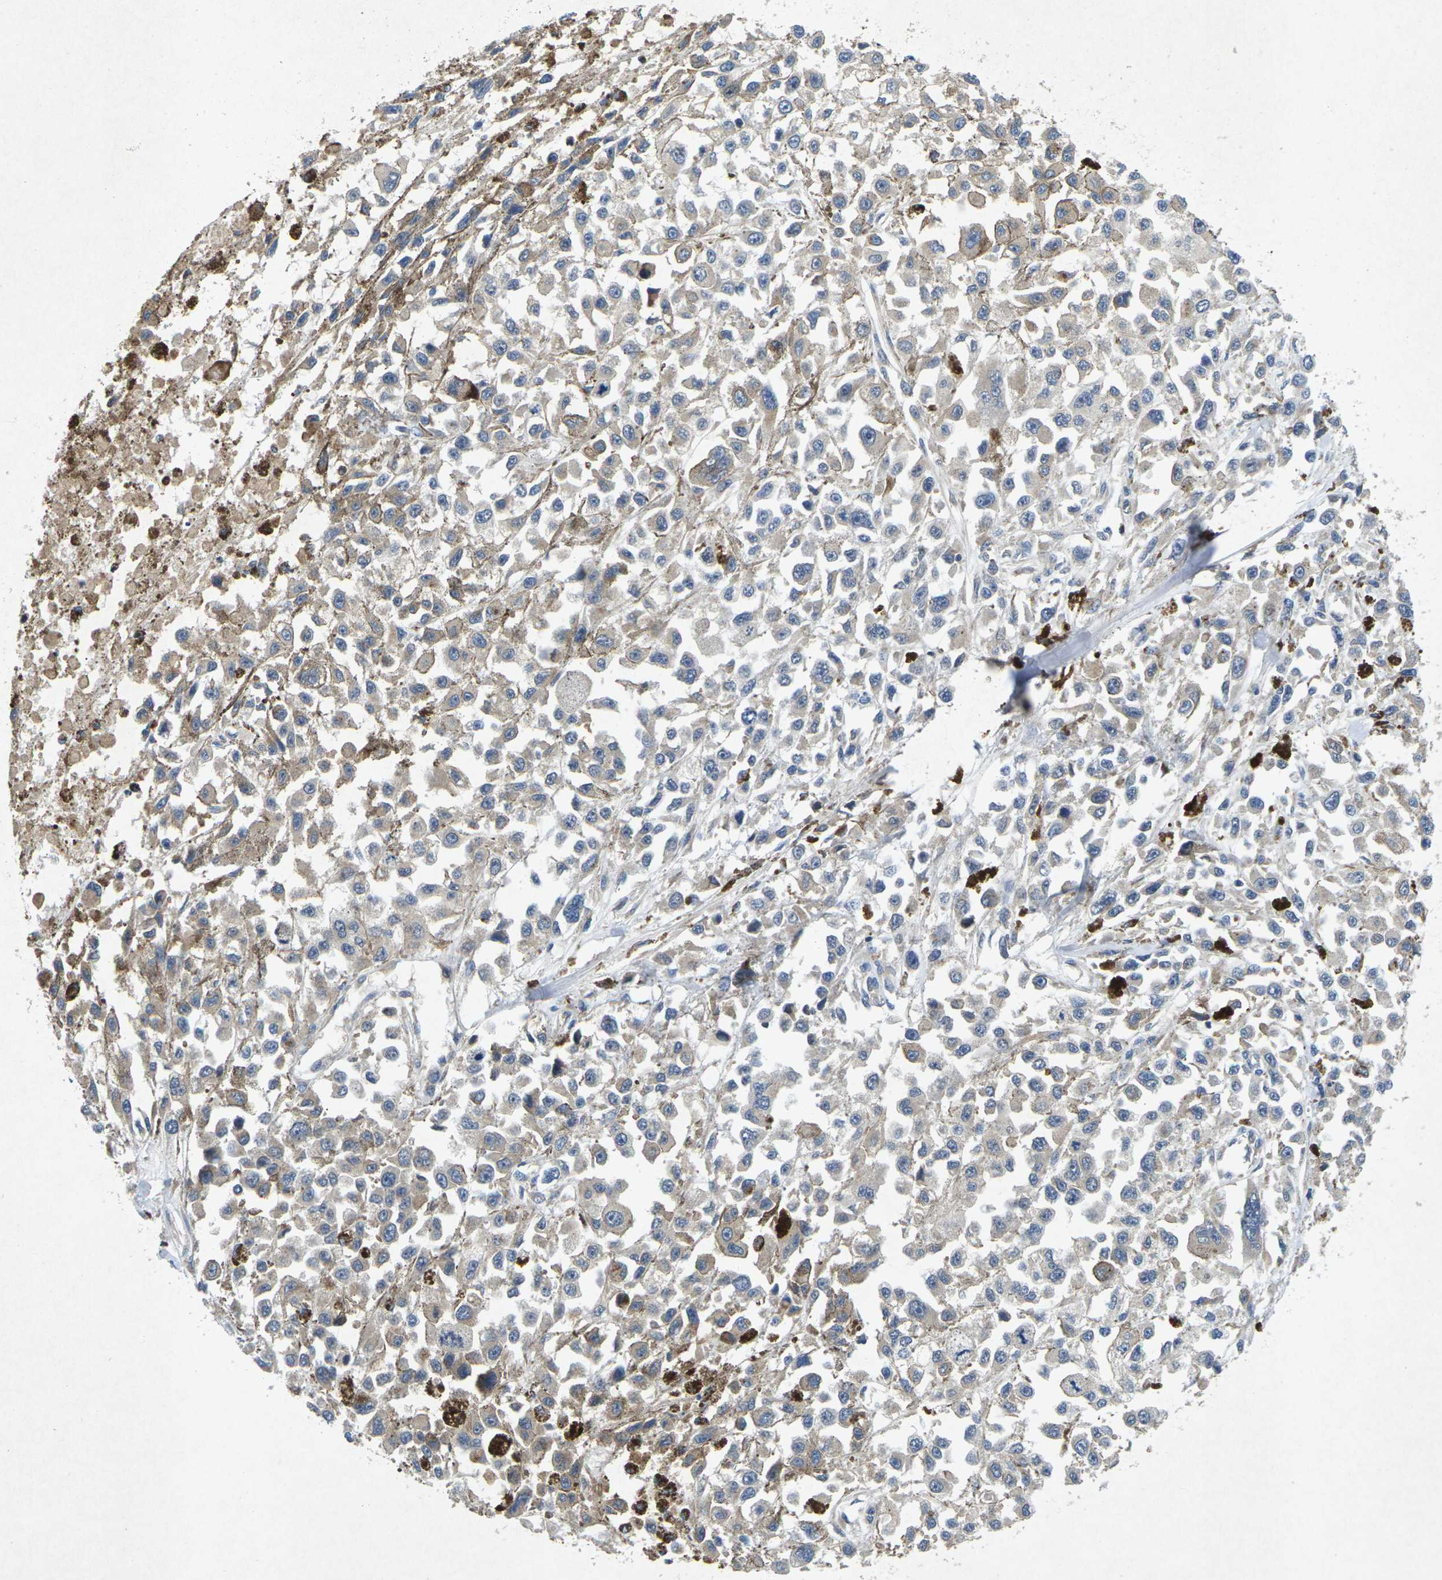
{"staining": {"intensity": "negative", "quantity": "none", "location": "none"}, "tissue": "melanoma", "cell_type": "Tumor cells", "image_type": "cancer", "snomed": [{"axis": "morphology", "description": "Malignant melanoma, Metastatic site"}, {"axis": "topography", "description": "Lymph node"}], "caption": "Immunohistochemistry (IHC) micrograph of neoplastic tissue: human malignant melanoma (metastatic site) stained with DAB (3,3'-diaminobenzidine) shows no significant protein positivity in tumor cells.", "gene": "KIF1B", "patient": {"sex": "male", "age": 59}}